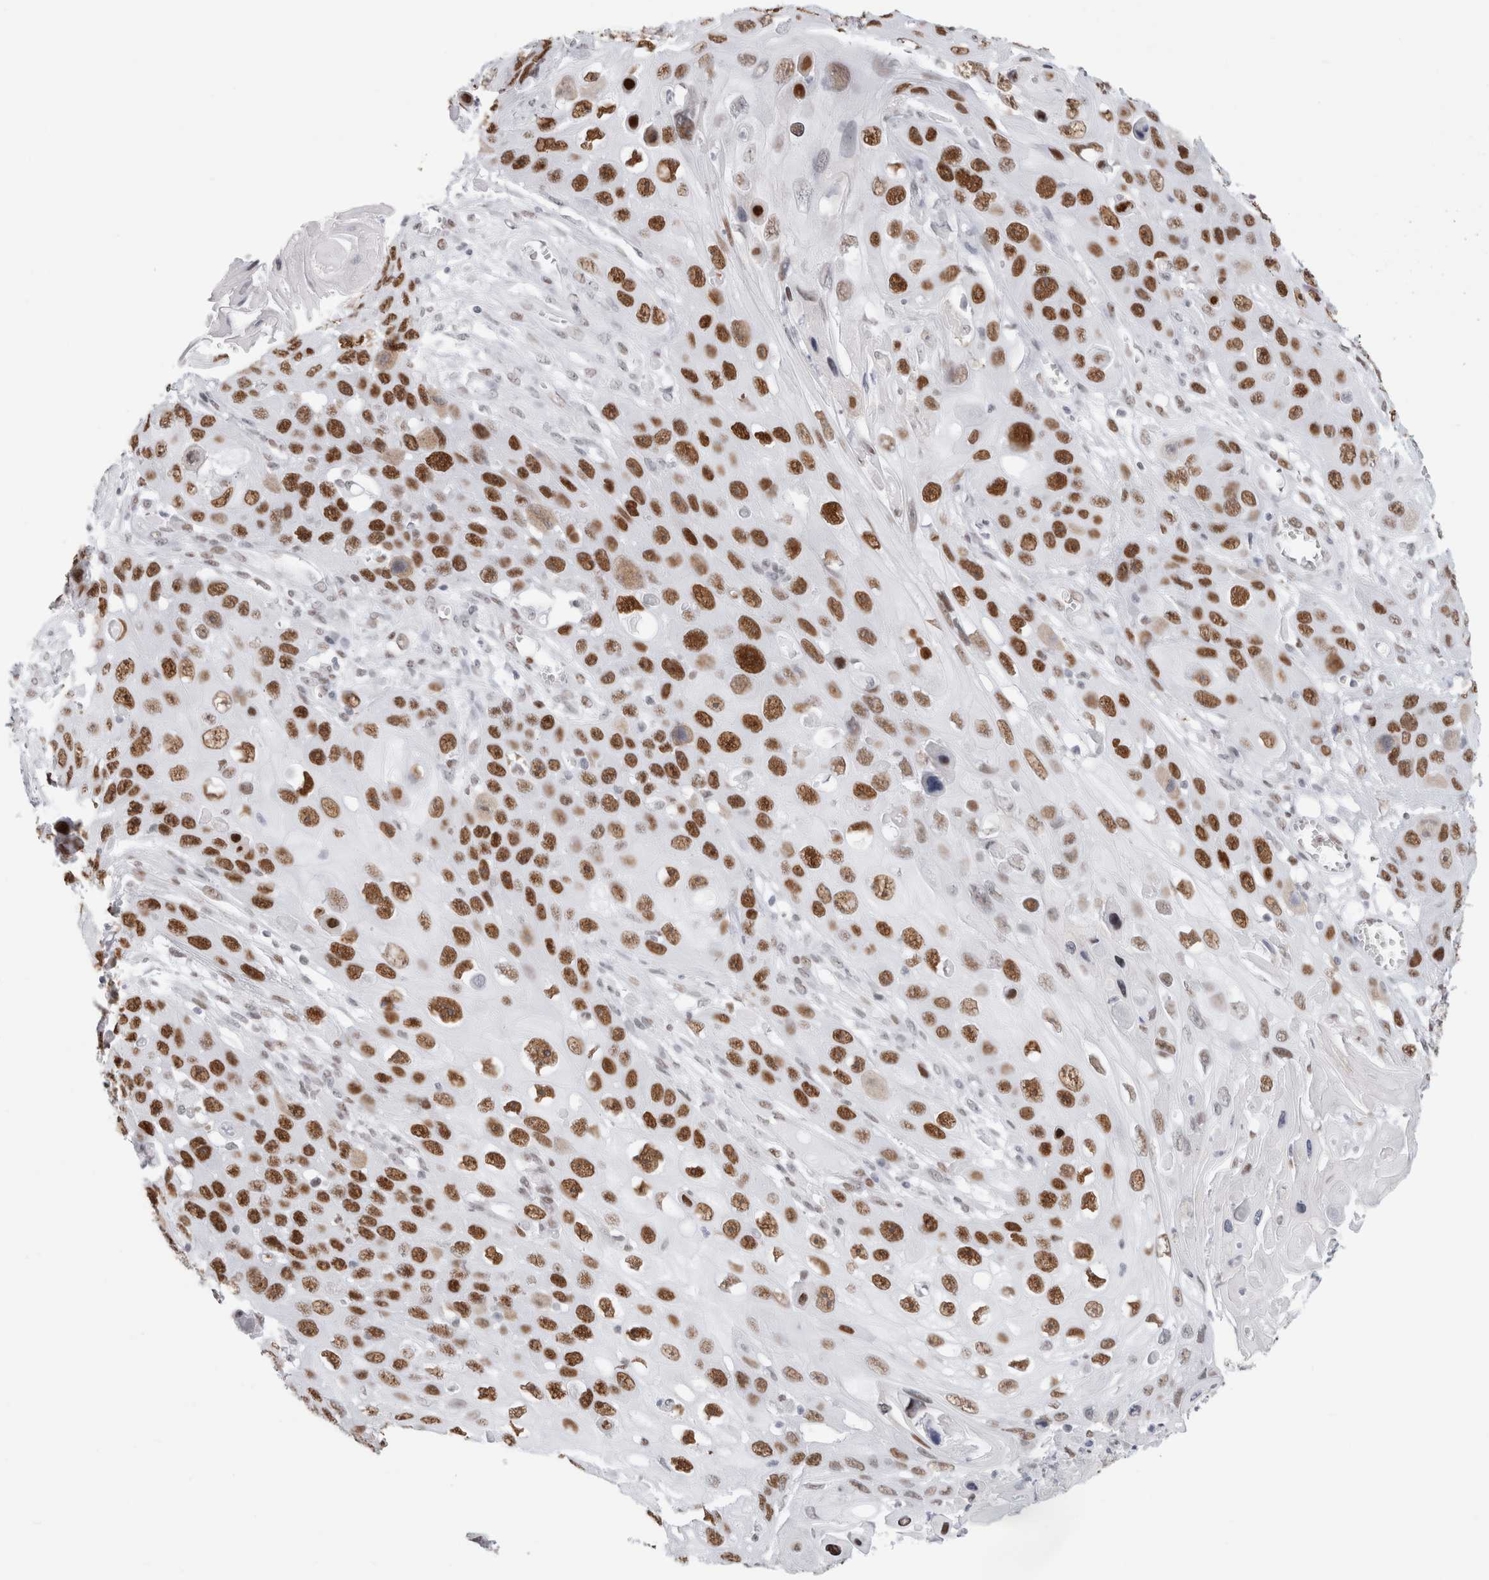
{"staining": {"intensity": "strong", "quantity": ">75%", "location": "nuclear"}, "tissue": "skin cancer", "cell_type": "Tumor cells", "image_type": "cancer", "snomed": [{"axis": "morphology", "description": "Squamous cell carcinoma, NOS"}, {"axis": "topography", "description": "Skin"}], "caption": "Immunohistochemistry (DAB) staining of human skin cancer (squamous cell carcinoma) shows strong nuclear protein expression in approximately >75% of tumor cells. (Brightfield microscopy of DAB IHC at high magnification).", "gene": "SMARCC1", "patient": {"sex": "male", "age": 55}}